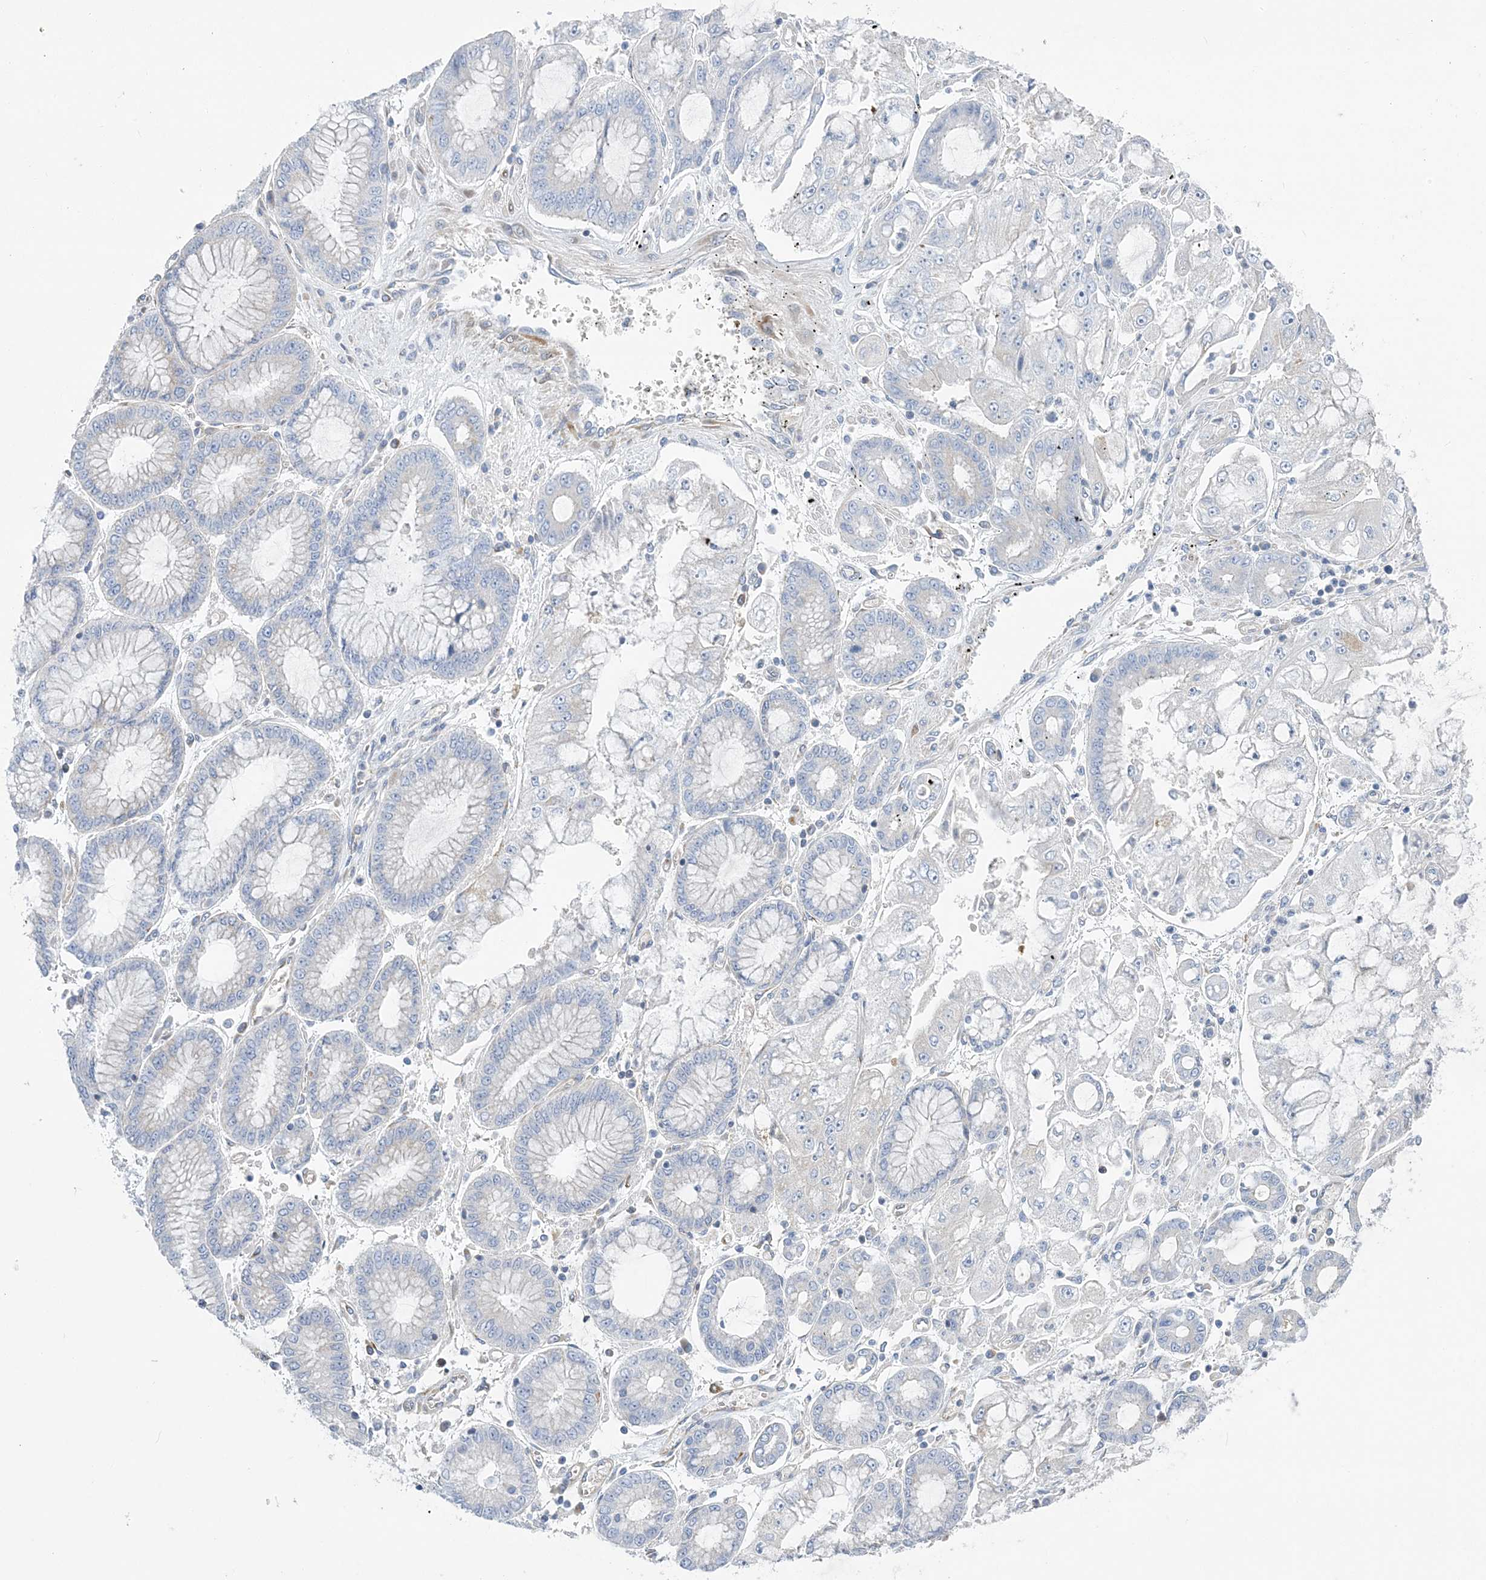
{"staining": {"intensity": "negative", "quantity": "none", "location": "none"}, "tissue": "stomach cancer", "cell_type": "Tumor cells", "image_type": "cancer", "snomed": [{"axis": "morphology", "description": "Adenocarcinoma, NOS"}, {"axis": "topography", "description": "Stomach"}], "caption": "Immunohistochemistry of stomach adenocarcinoma demonstrates no staining in tumor cells.", "gene": "FAM114A2", "patient": {"sex": "male", "age": 76}}